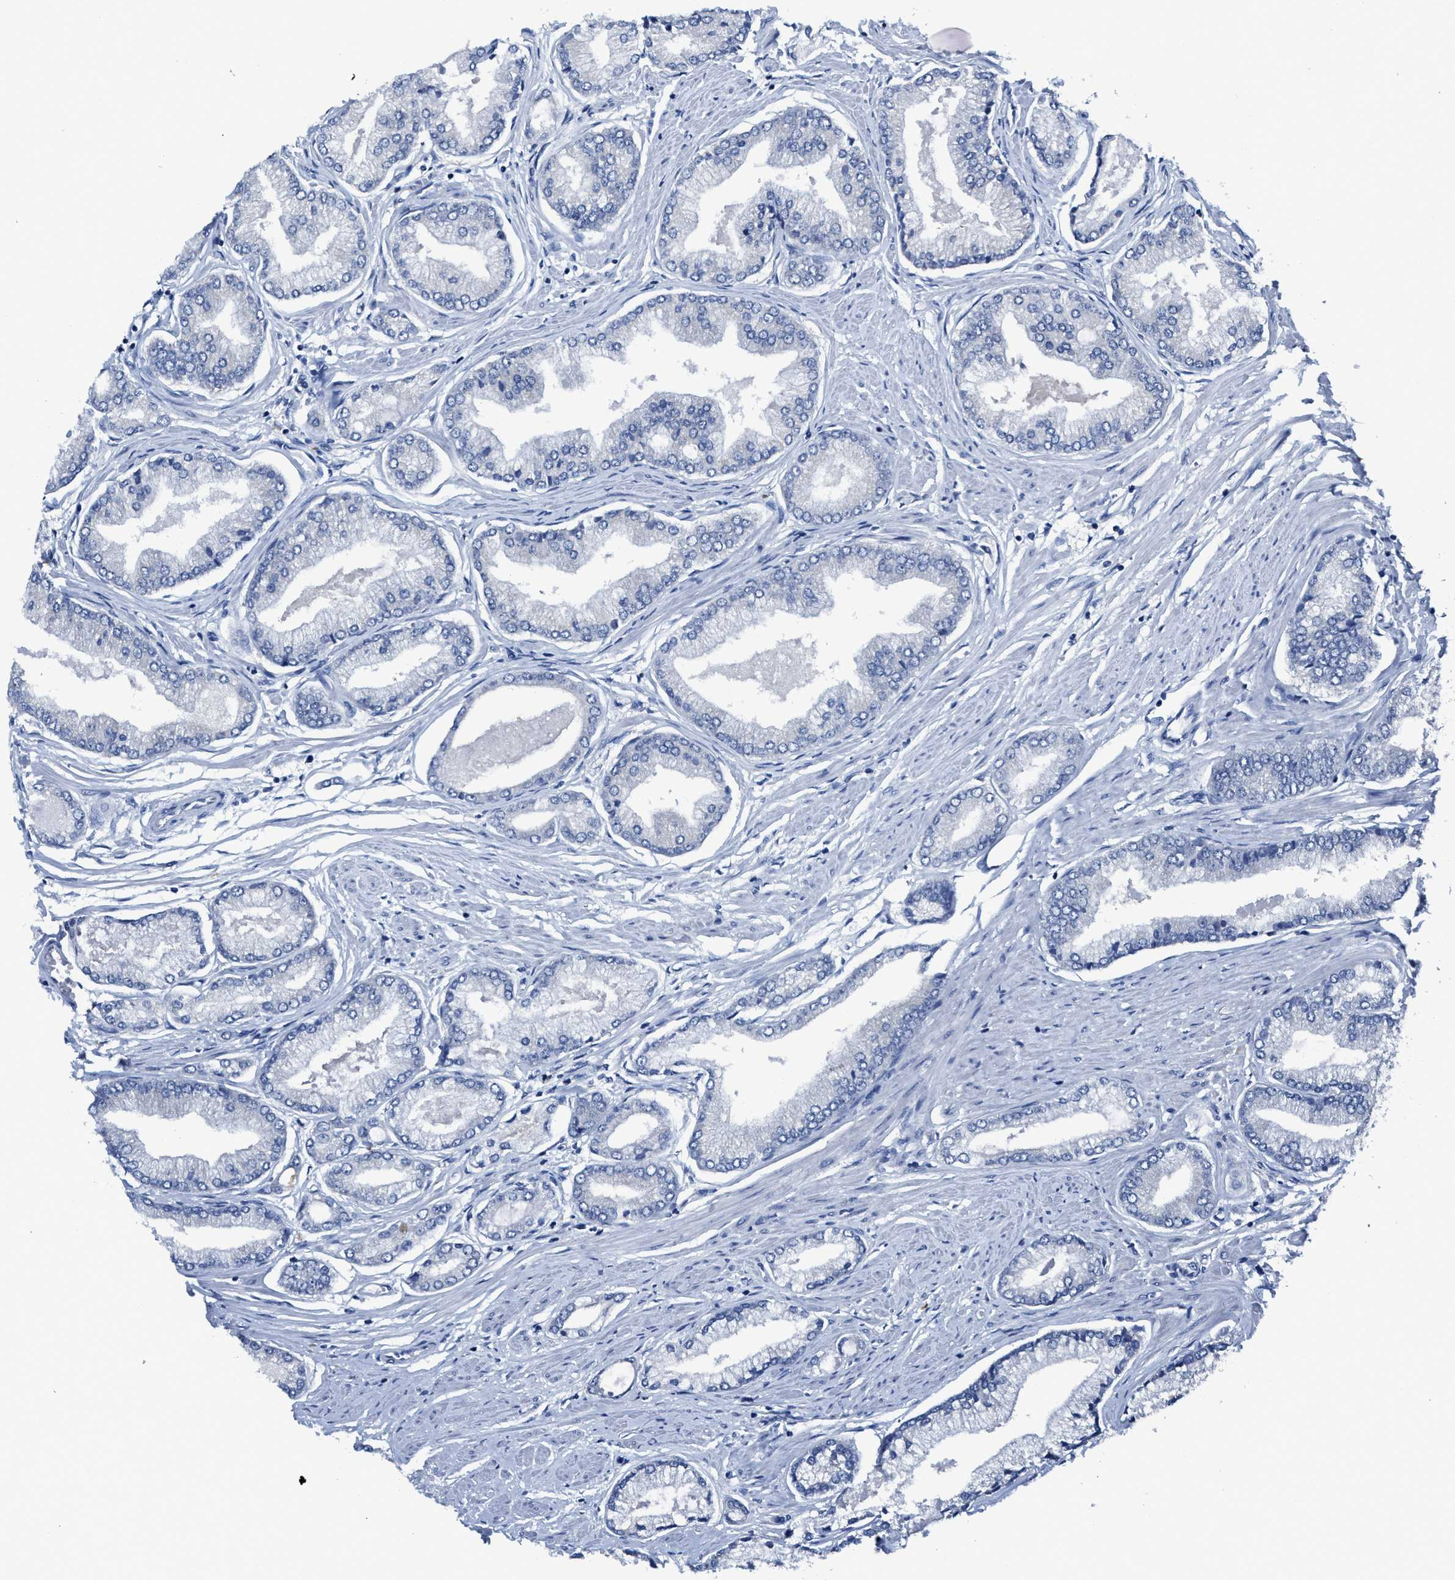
{"staining": {"intensity": "negative", "quantity": "none", "location": "none"}, "tissue": "prostate cancer", "cell_type": "Tumor cells", "image_type": "cancer", "snomed": [{"axis": "morphology", "description": "Adenocarcinoma, High grade"}, {"axis": "topography", "description": "Prostate"}], "caption": "A high-resolution photomicrograph shows IHC staining of high-grade adenocarcinoma (prostate), which displays no significant staining in tumor cells.", "gene": "GATD3", "patient": {"sex": "male", "age": 61}}